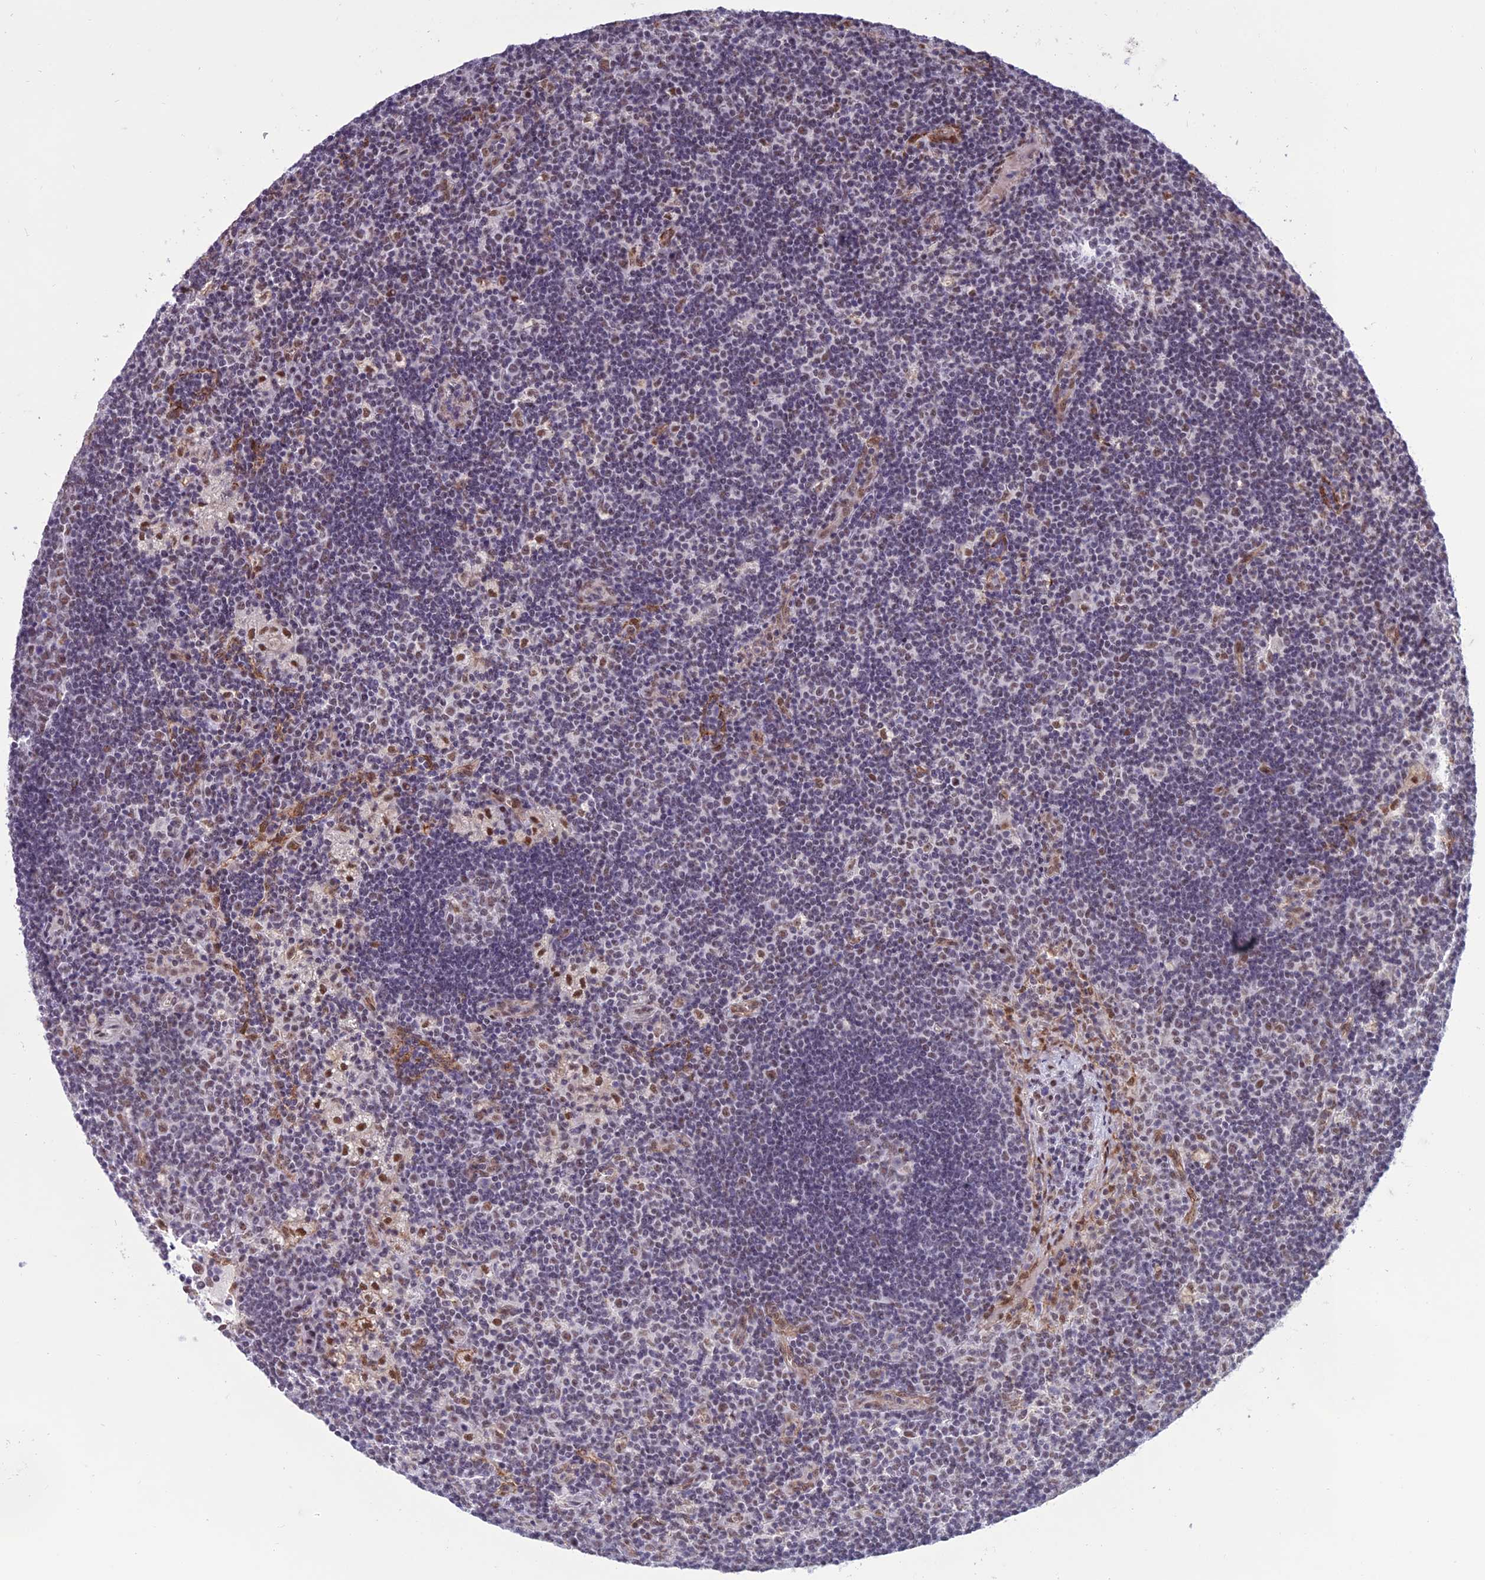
{"staining": {"intensity": "moderate", "quantity": "<25%", "location": "nuclear"}, "tissue": "lymph node", "cell_type": "Germinal center cells", "image_type": "normal", "snomed": [{"axis": "morphology", "description": "Normal tissue, NOS"}, {"axis": "topography", "description": "Lymph node"}], "caption": "Lymph node stained with IHC demonstrates moderate nuclear expression in approximately <25% of germinal center cells.", "gene": "RANBP3", "patient": {"sex": "male", "age": 58}}